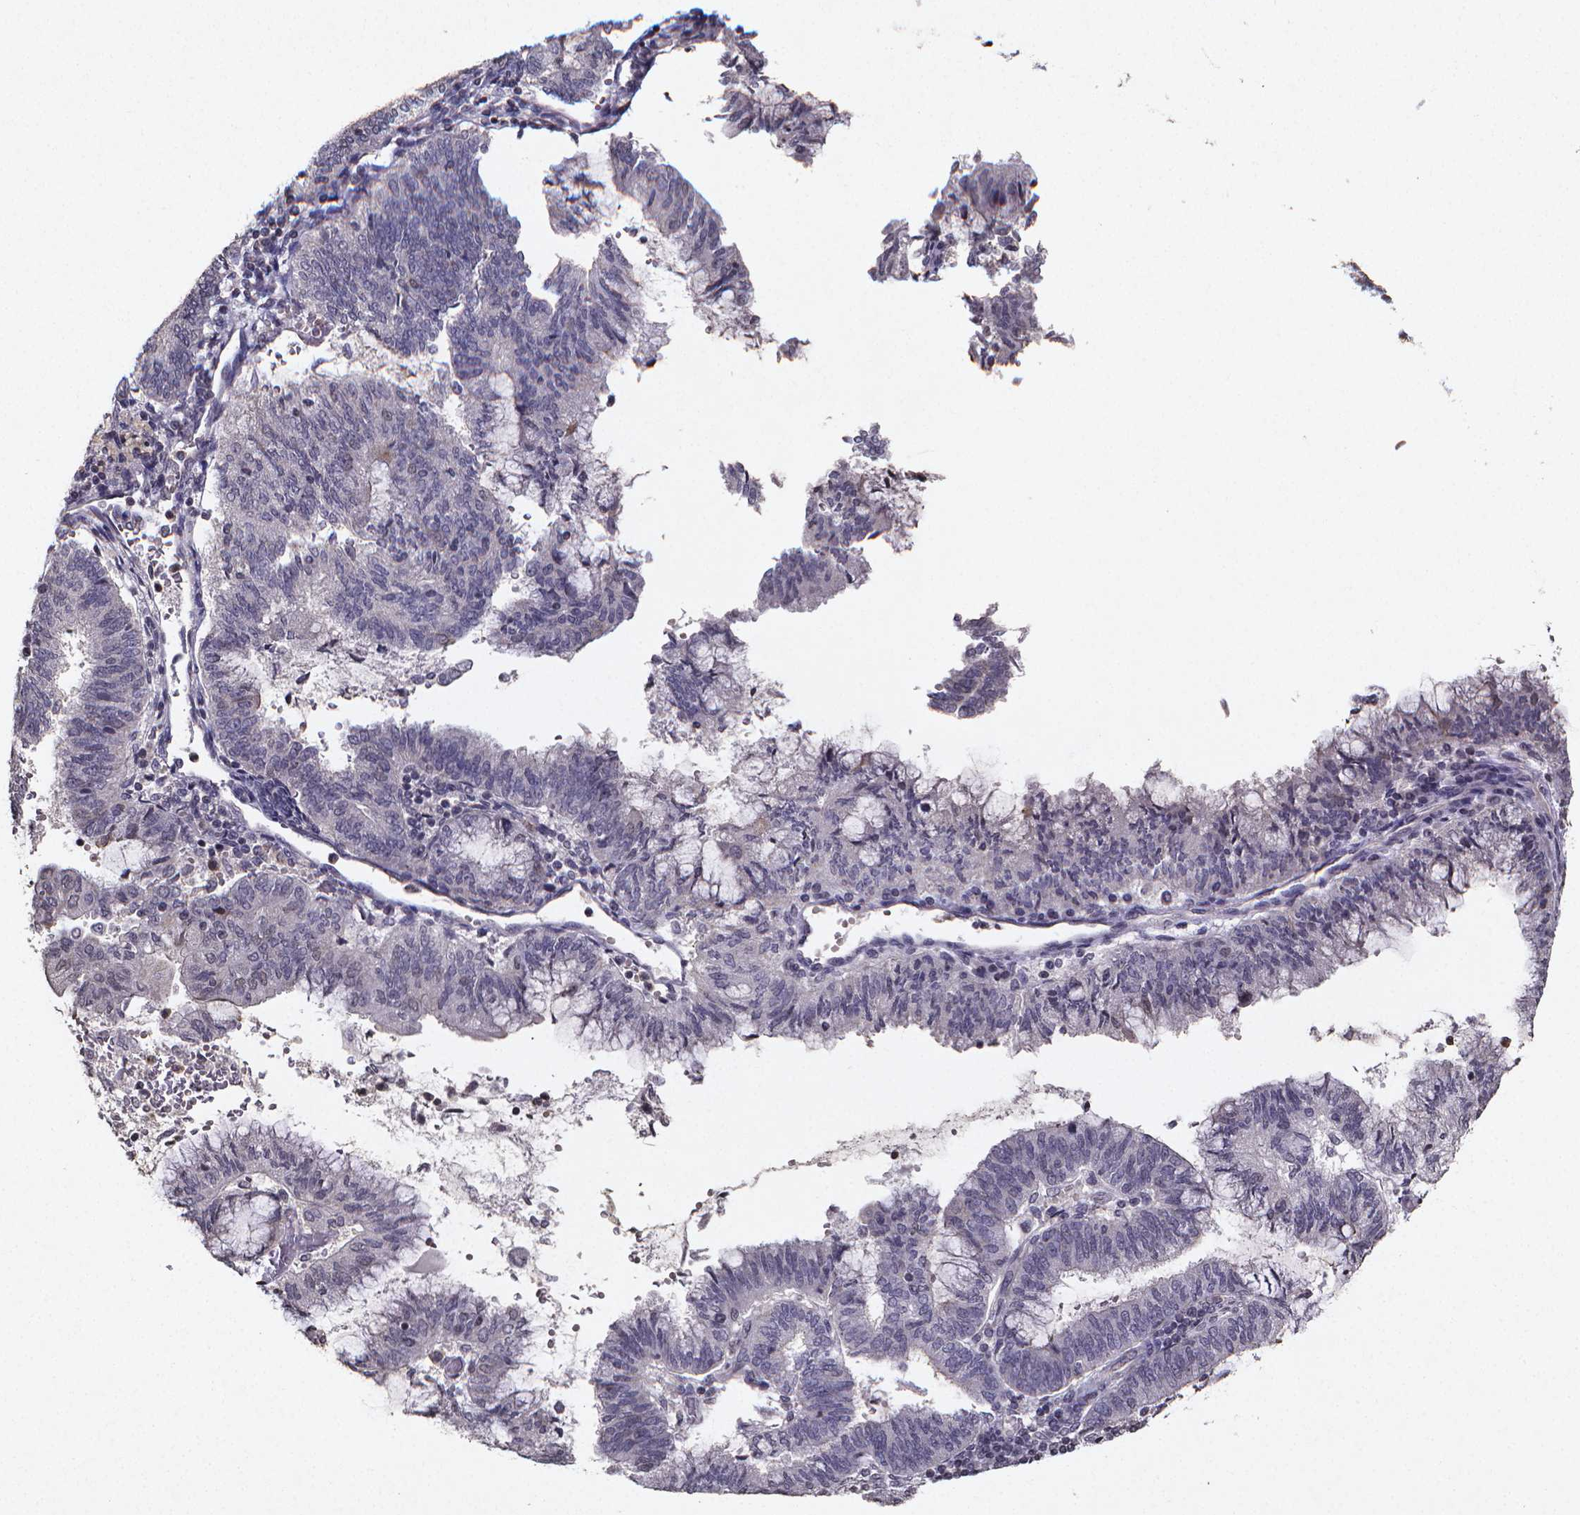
{"staining": {"intensity": "negative", "quantity": "none", "location": "none"}, "tissue": "endometrial cancer", "cell_type": "Tumor cells", "image_type": "cancer", "snomed": [{"axis": "morphology", "description": "Adenocarcinoma, NOS"}, {"axis": "topography", "description": "Endometrium"}], "caption": "Endometrial adenocarcinoma was stained to show a protein in brown. There is no significant expression in tumor cells. Brightfield microscopy of immunohistochemistry stained with DAB (3,3'-diaminobenzidine) (brown) and hematoxylin (blue), captured at high magnification.", "gene": "TP73", "patient": {"sex": "female", "age": 65}}